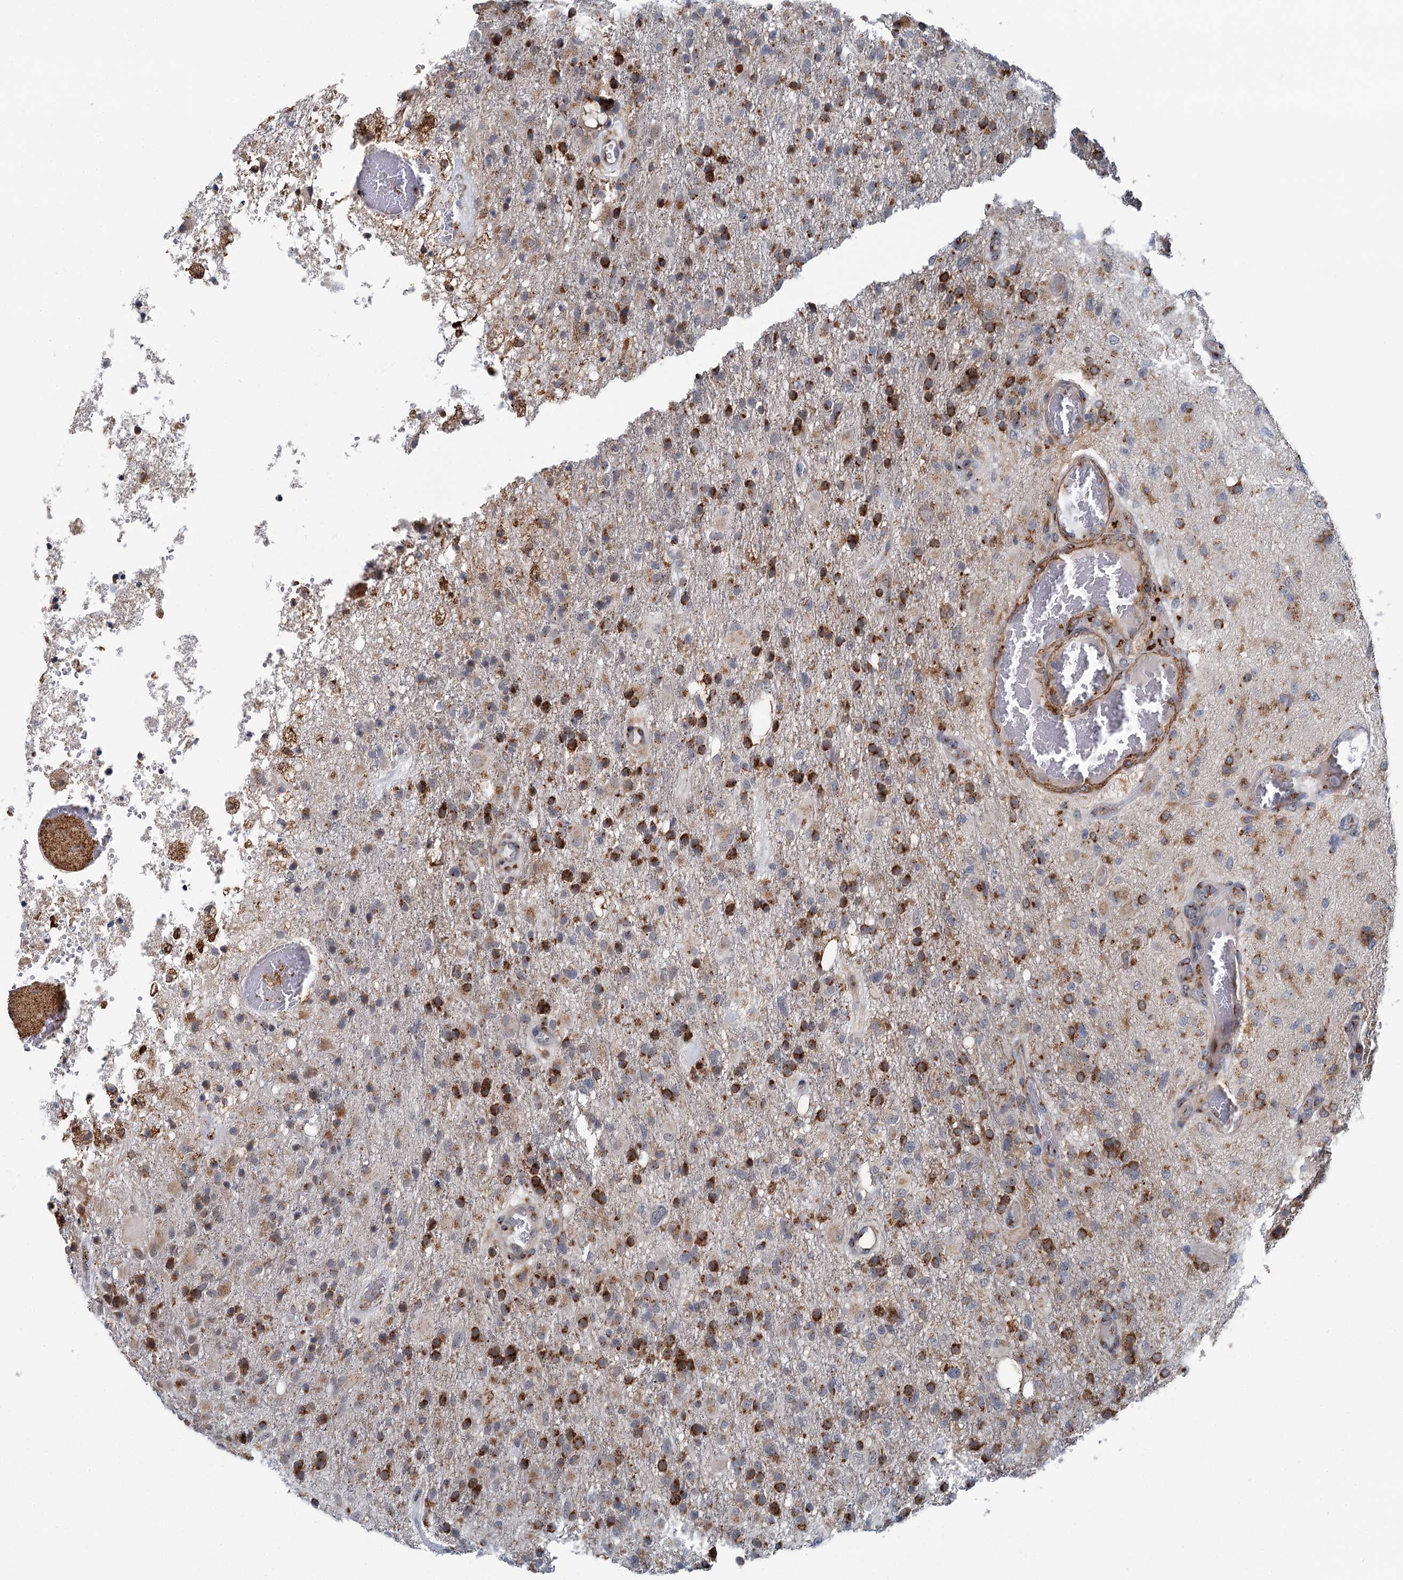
{"staining": {"intensity": "strong", "quantity": "25%-75%", "location": "cytoplasmic/membranous"}, "tissue": "glioma", "cell_type": "Tumor cells", "image_type": "cancer", "snomed": [{"axis": "morphology", "description": "Glioma, malignant, High grade"}, {"axis": "topography", "description": "Brain"}], "caption": "Tumor cells reveal high levels of strong cytoplasmic/membranous staining in approximately 25%-75% of cells in glioma.", "gene": "BET1L", "patient": {"sex": "female", "age": 74}}